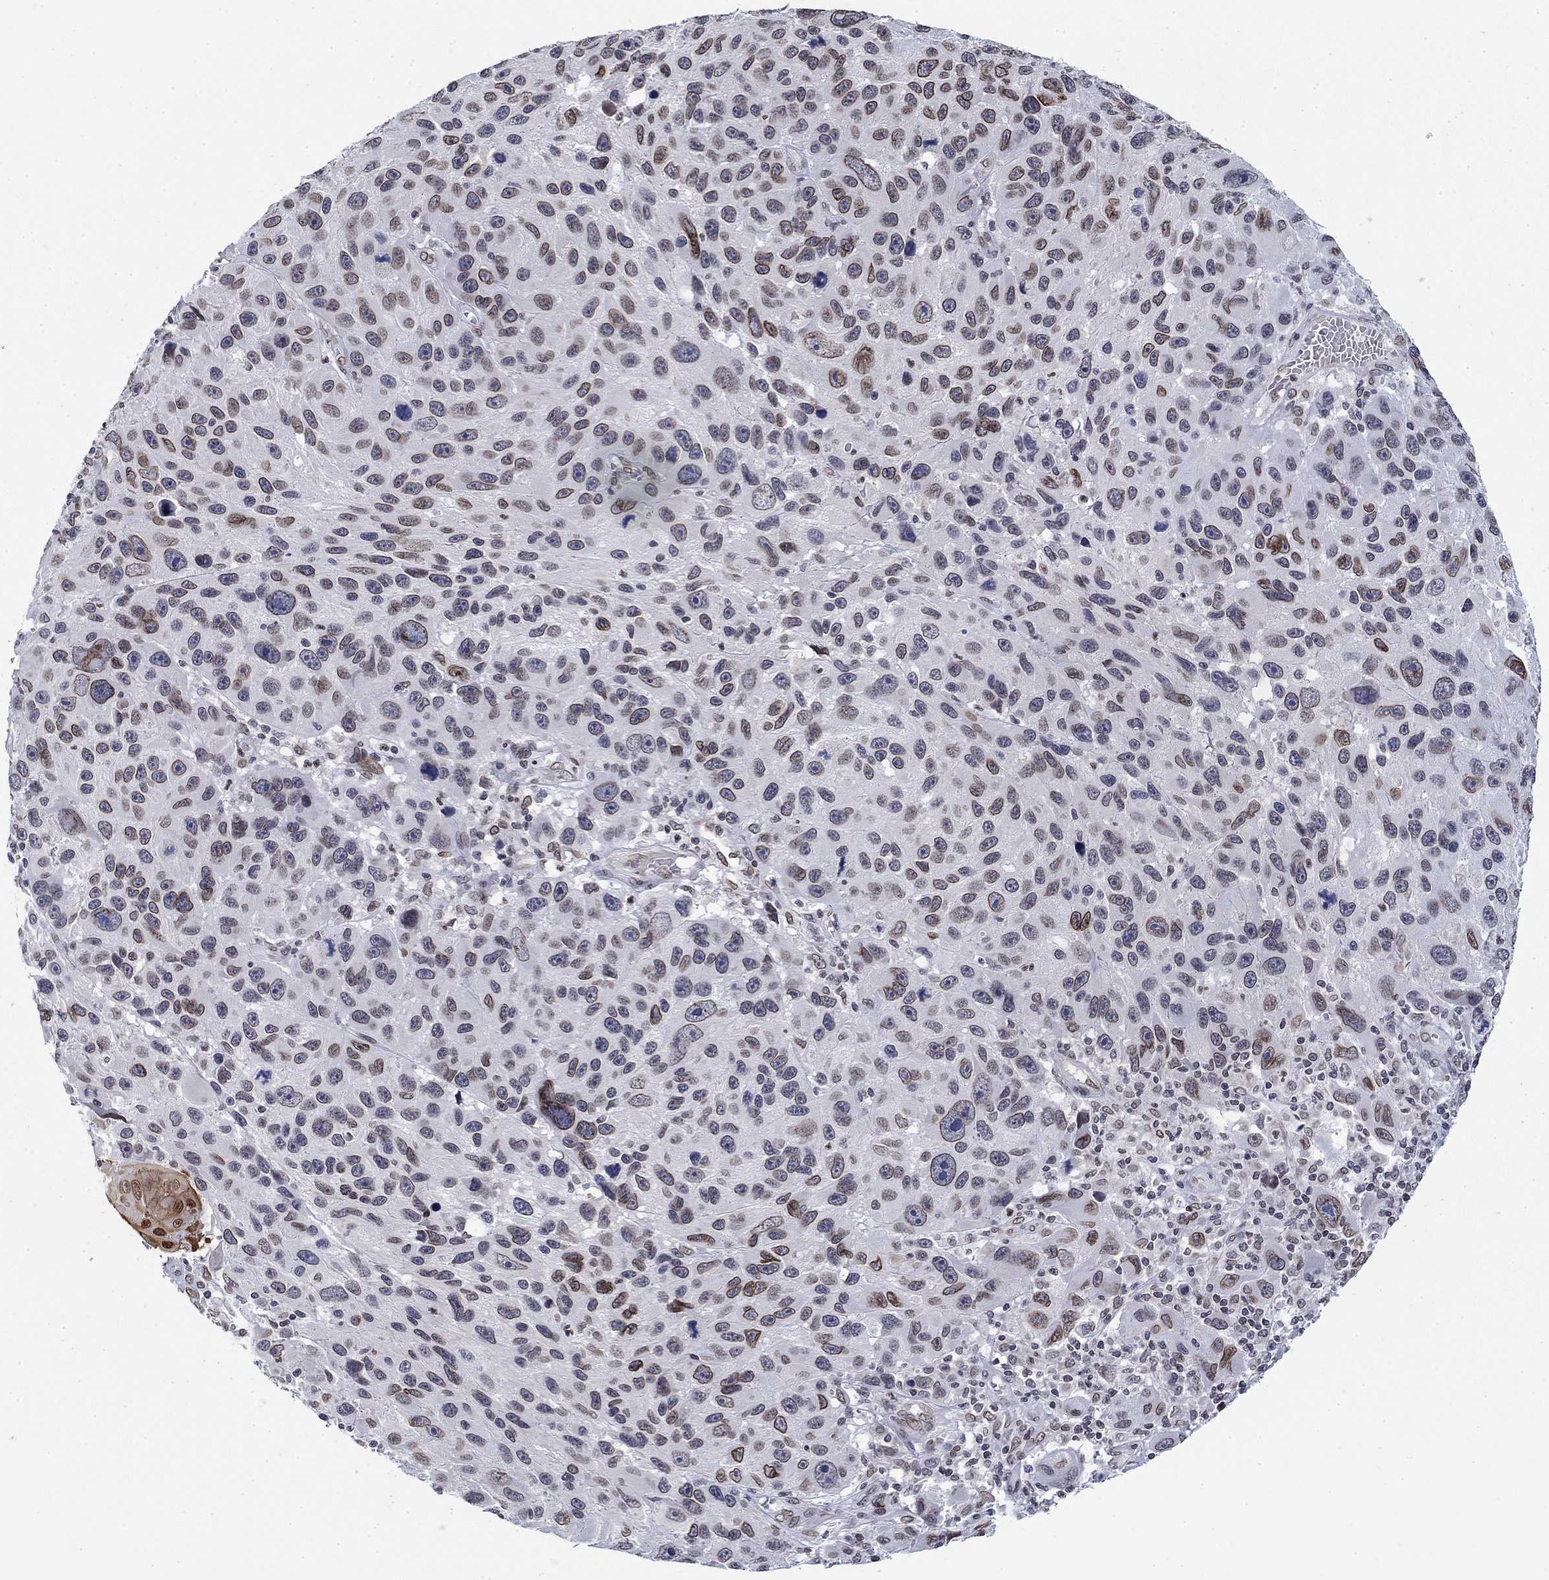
{"staining": {"intensity": "strong", "quantity": "25%-75%", "location": "cytoplasmic/membranous,nuclear"}, "tissue": "melanoma", "cell_type": "Tumor cells", "image_type": "cancer", "snomed": [{"axis": "morphology", "description": "Malignant melanoma, NOS"}, {"axis": "topography", "description": "Skin"}], "caption": "Strong cytoplasmic/membranous and nuclear positivity is seen in approximately 25%-75% of tumor cells in malignant melanoma.", "gene": "TOR1AIP1", "patient": {"sex": "male", "age": 53}}